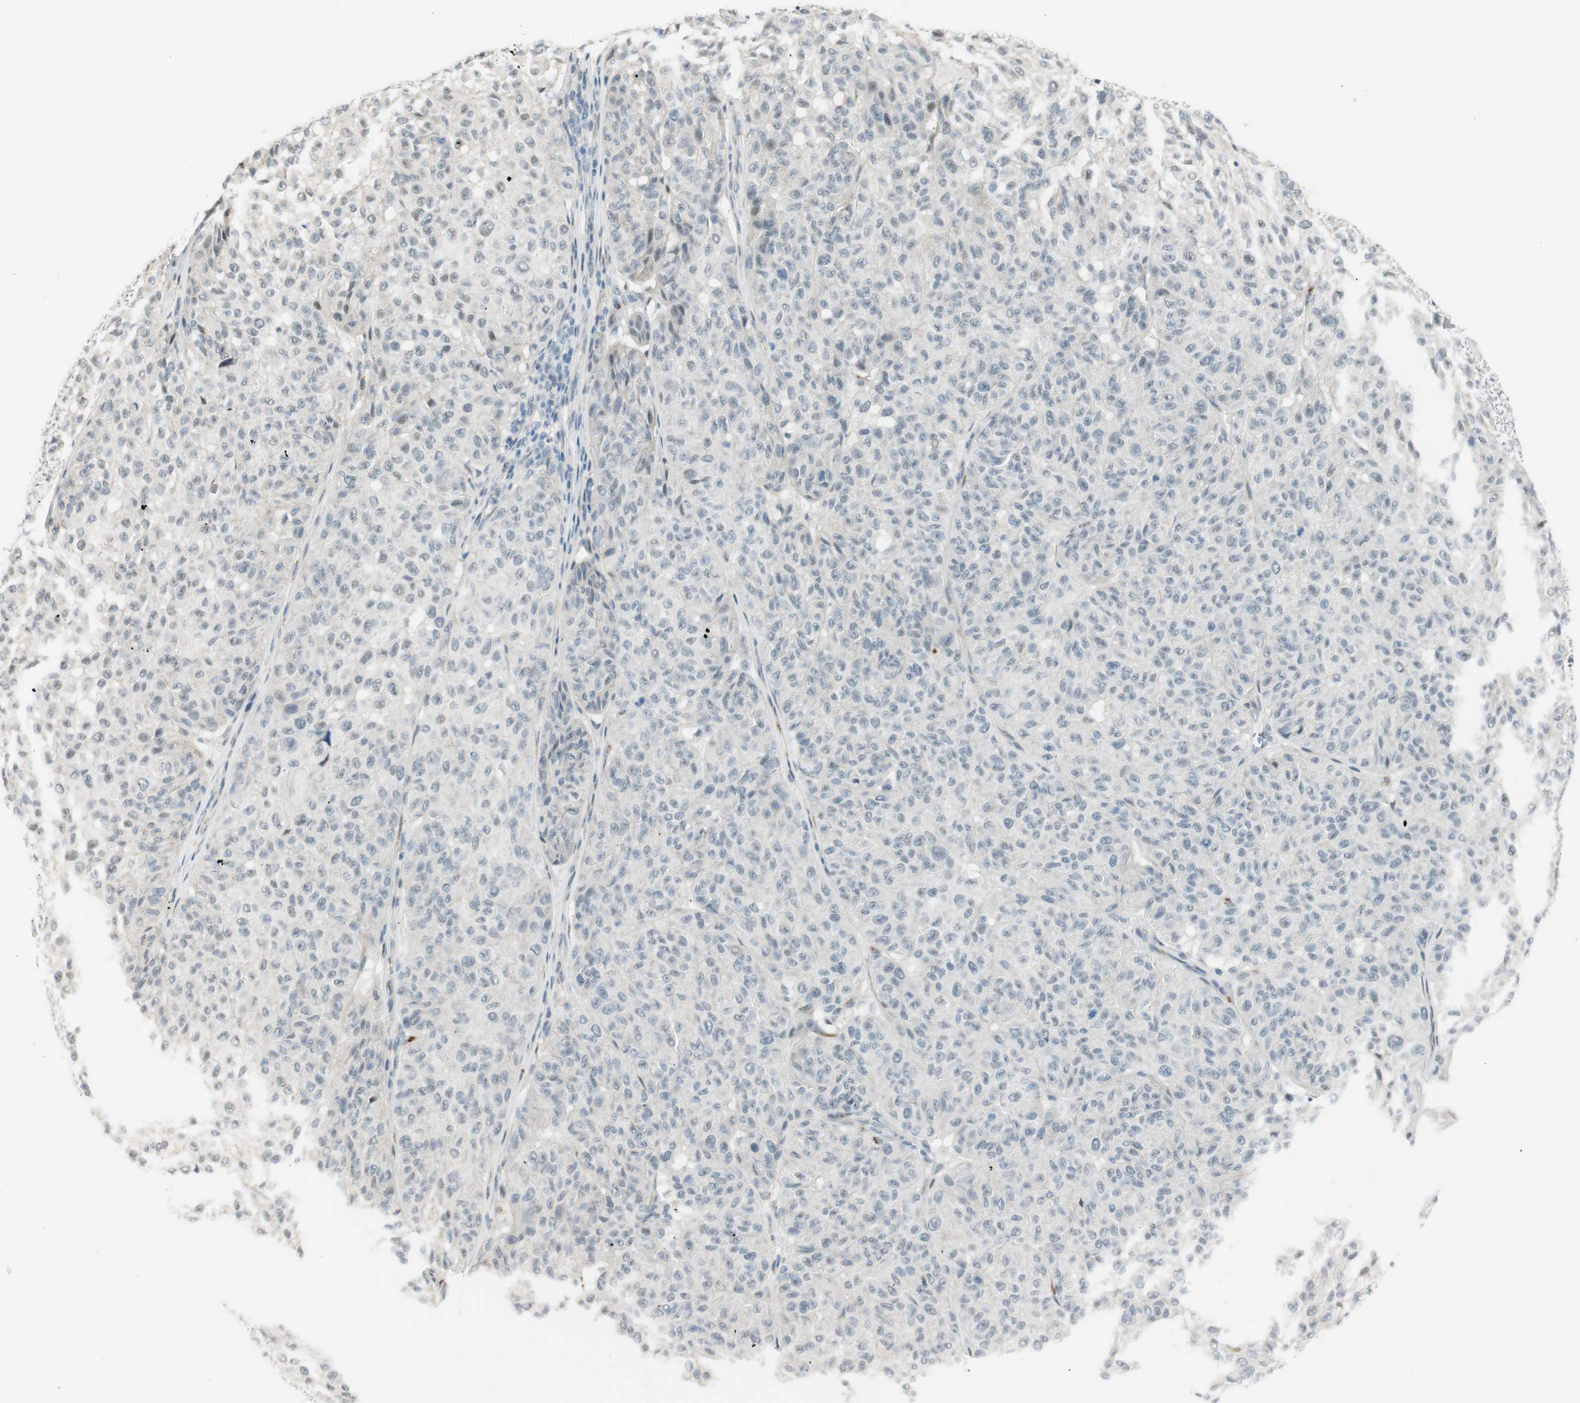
{"staining": {"intensity": "negative", "quantity": "none", "location": "none"}, "tissue": "melanoma", "cell_type": "Tumor cells", "image_type": "cancer", "snomed": [{"axis": "morphology", "description": "Malignant melanoma, NOS"}, {"axis": "topography", "description": "Skin"}], "caption": "The micrograph exhibits no significant staining in tumor cells of melanoma.", "gene": "B4GALNT1", "patient": {"sex": "female", "age": 46}}